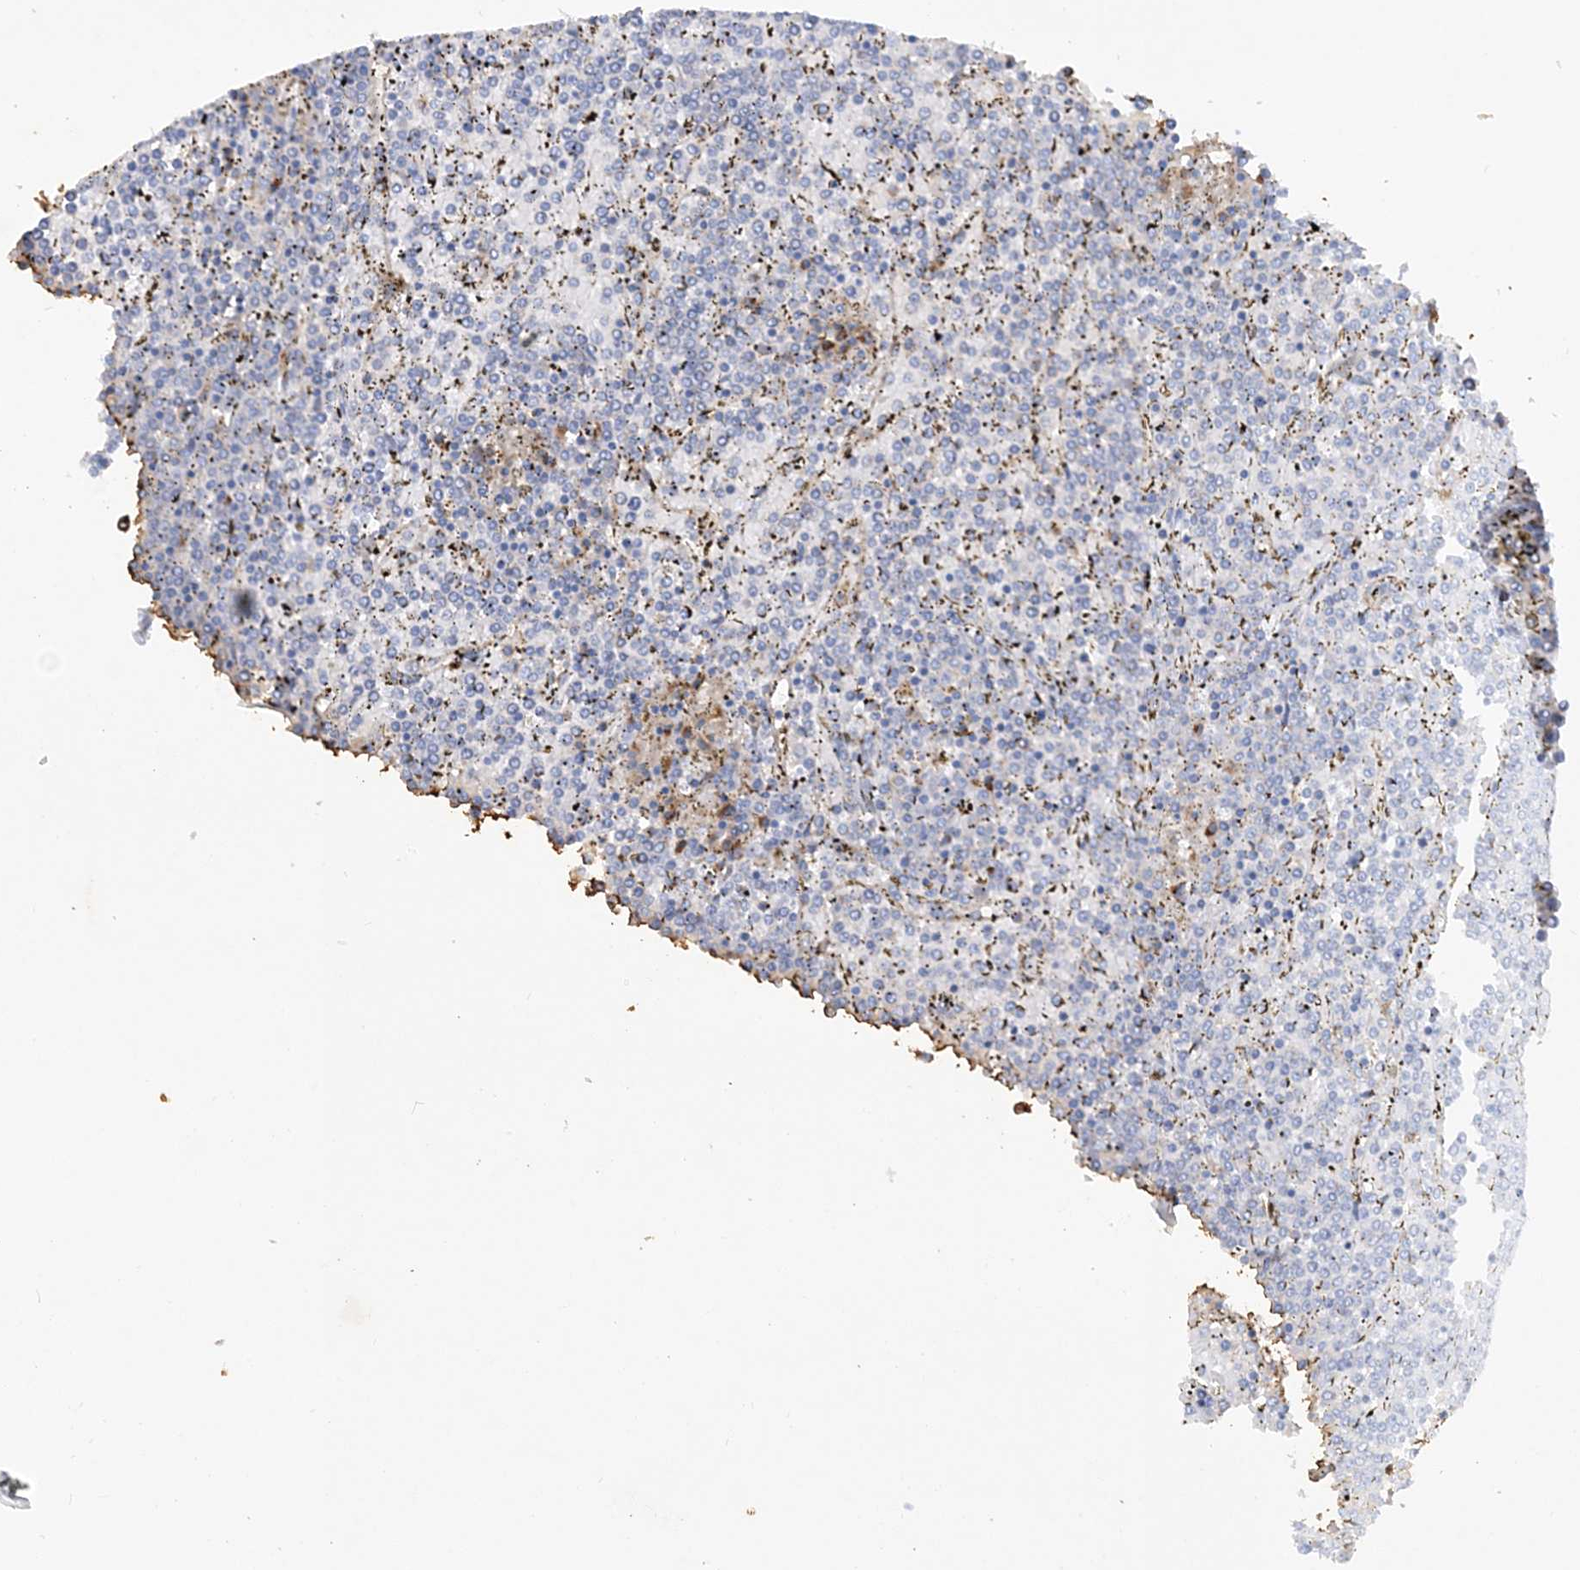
{"staining": {"intensity": "negative", "quantity": "none", "location": "none"}, "tissue": "lymphoma", "cell_type": "Tumor cells", "image_type": "cancer", "snomed": [{"axis": "morphology", "description": "Malignant lymphoma, non-Hodgkin's type, Low grade"}, {"axis": "topography", "description": "Spleen"}], "caption": "Tumor cells show no significant protein expression in lymphoma.", "gene": "GRINA", "patient": {"sex": "female", "age": 19}}